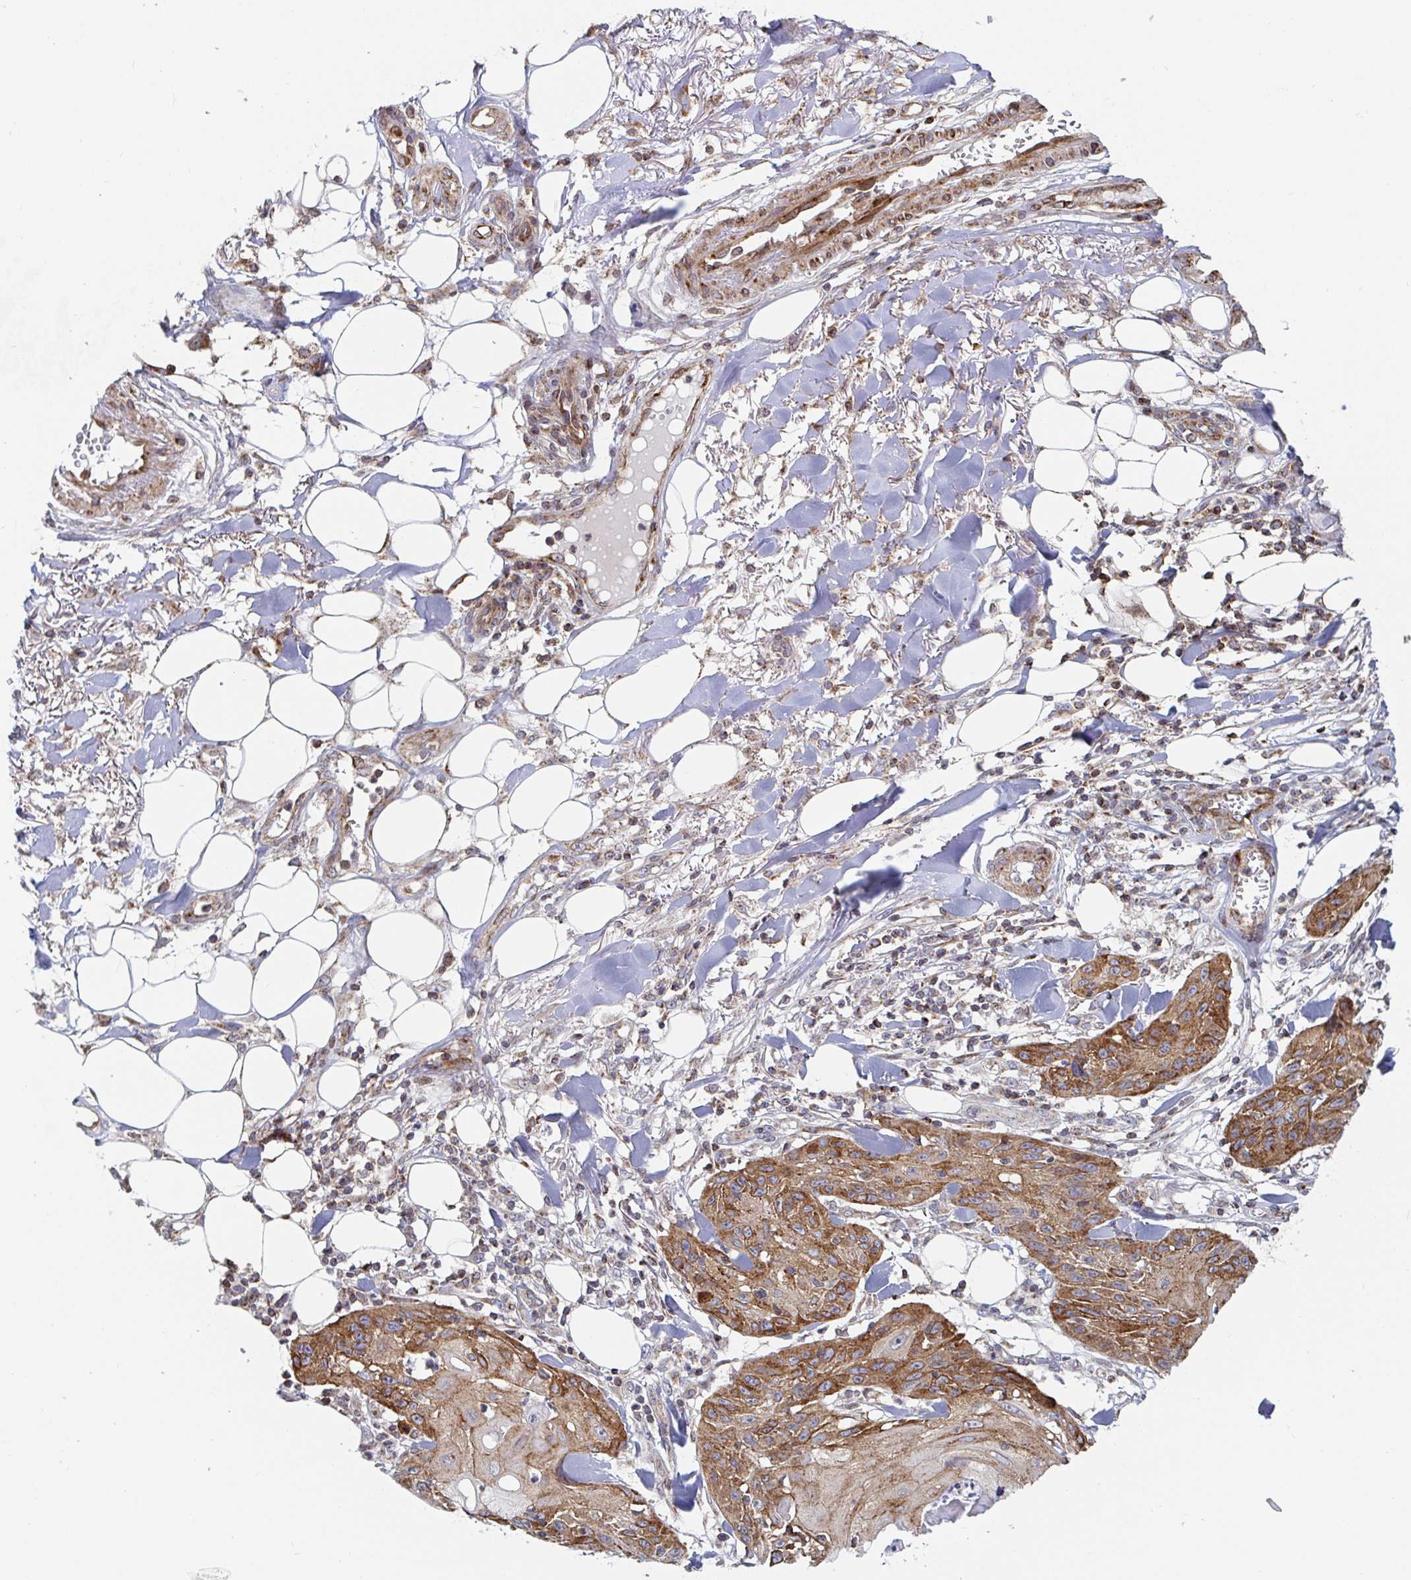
{"staining": {"intensity": "moderate", "quantity": ">75%", "location": "cytoplasmic/membranous"}, "tissue": "skin cancer", "cell_type": "Tumor cells", "image_type": "cancer", "snomed": [{"axis": "morphology", "description": "Squamous cell carcinoma, NOS"}, {"axis": "topography", "description": "Skin"}], "caption": "Immunohistochemical staining of human skin squamous cell carcinoma exhibits moderate cytoplasmic/membranous protein staining in approximately >75% of tumor cells.", "gene": "STARD8", "patient": {"sex": "female", "age": 88}}